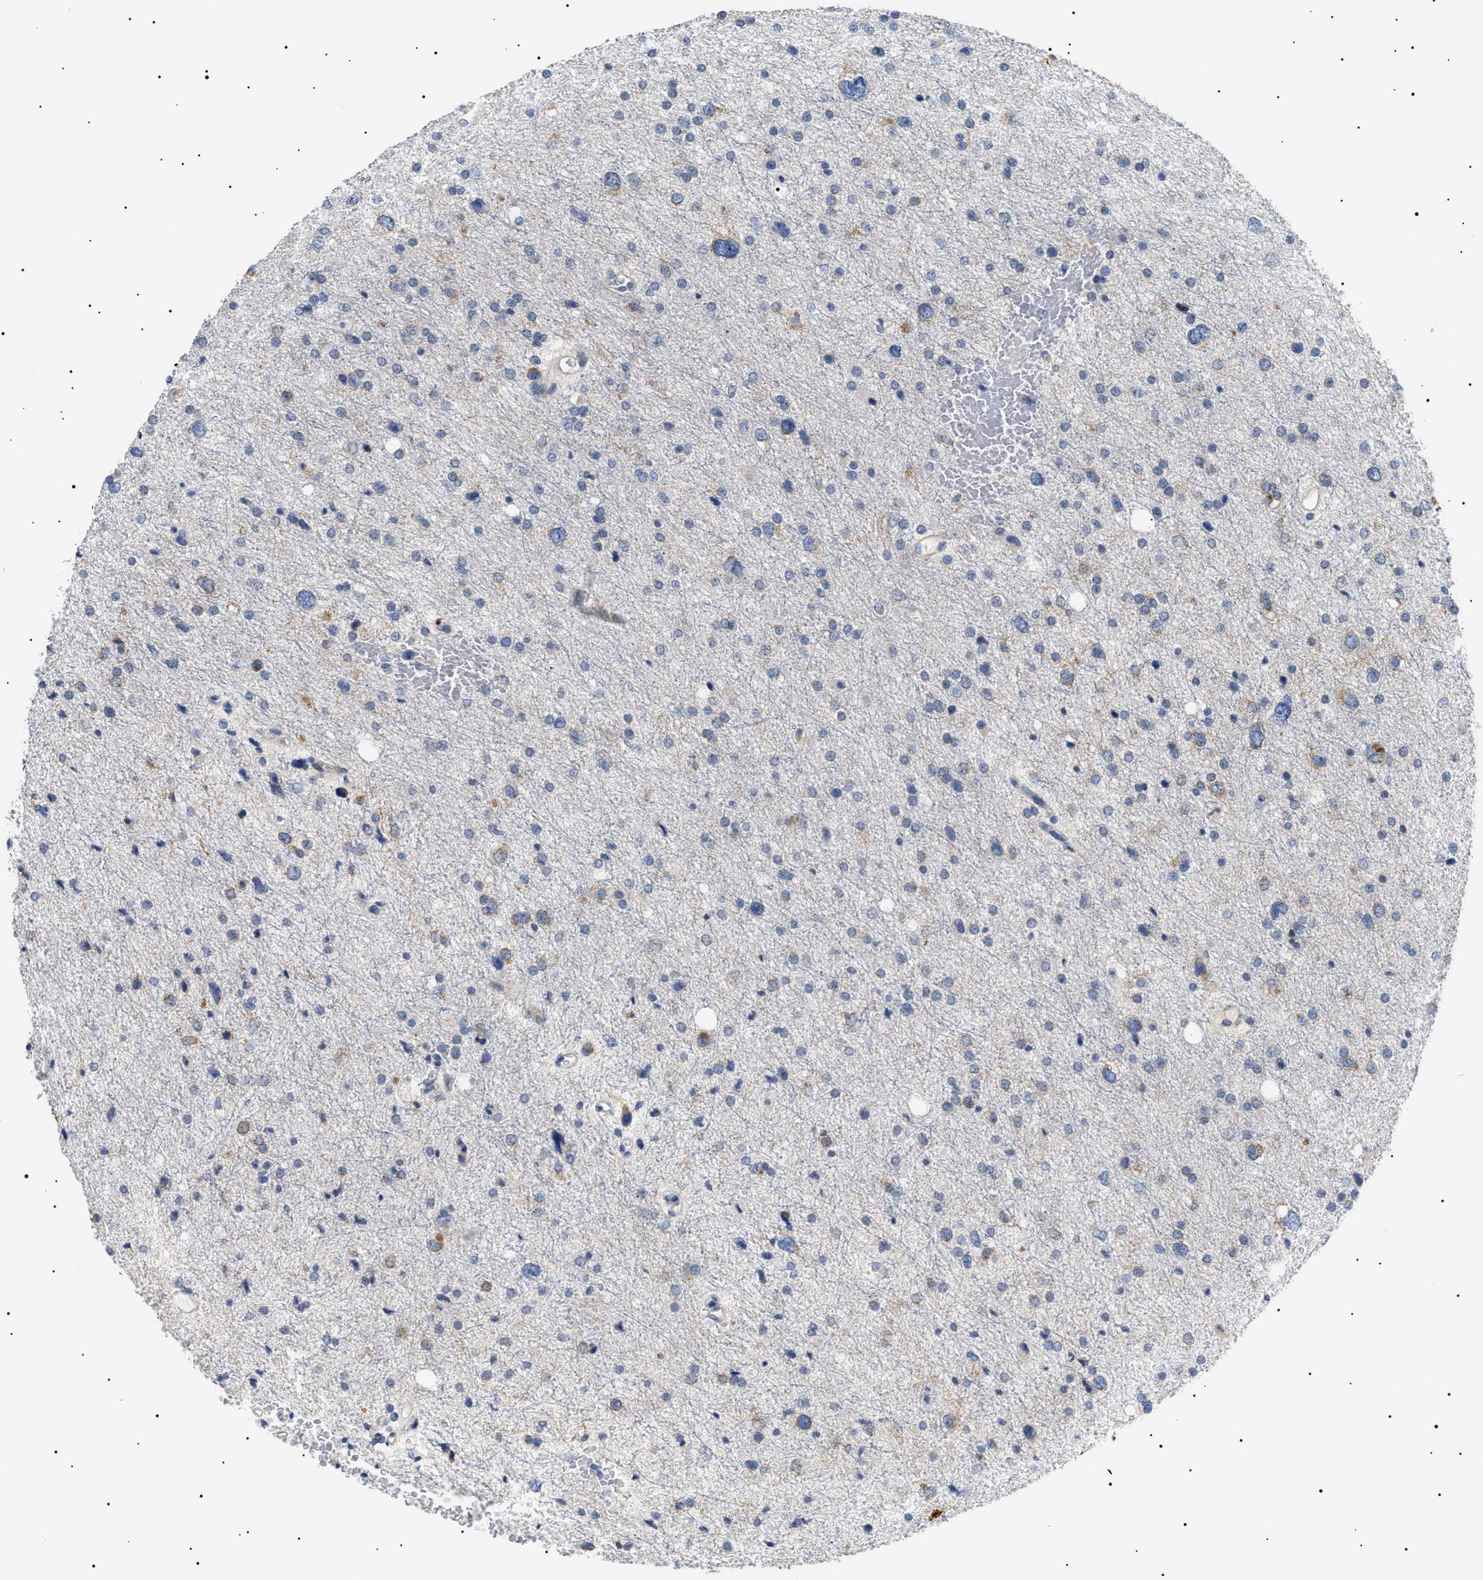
{"staining": {"intensity": "weak", "quantity": "<25%", "location": "cytoplasmic/membranous"}, "tissue": "glioma", "cell_type": "Tumor cells", "image_type": "cancer", "snomed": [{"axis": "morphology", "description": "Glioma, malignant, Low grade"}, {"axis": "topography", "description": "Brain"}], "caption": "An immunohistochemistry (IHC) image of malignant glioma (low-grade) is shown. There is no staining in tumor cells of malignant glioma (low-grade). Nuclei are stained in blue.", "gene": "TMEM222", "patient": {"sex": "female", "age": 37}}